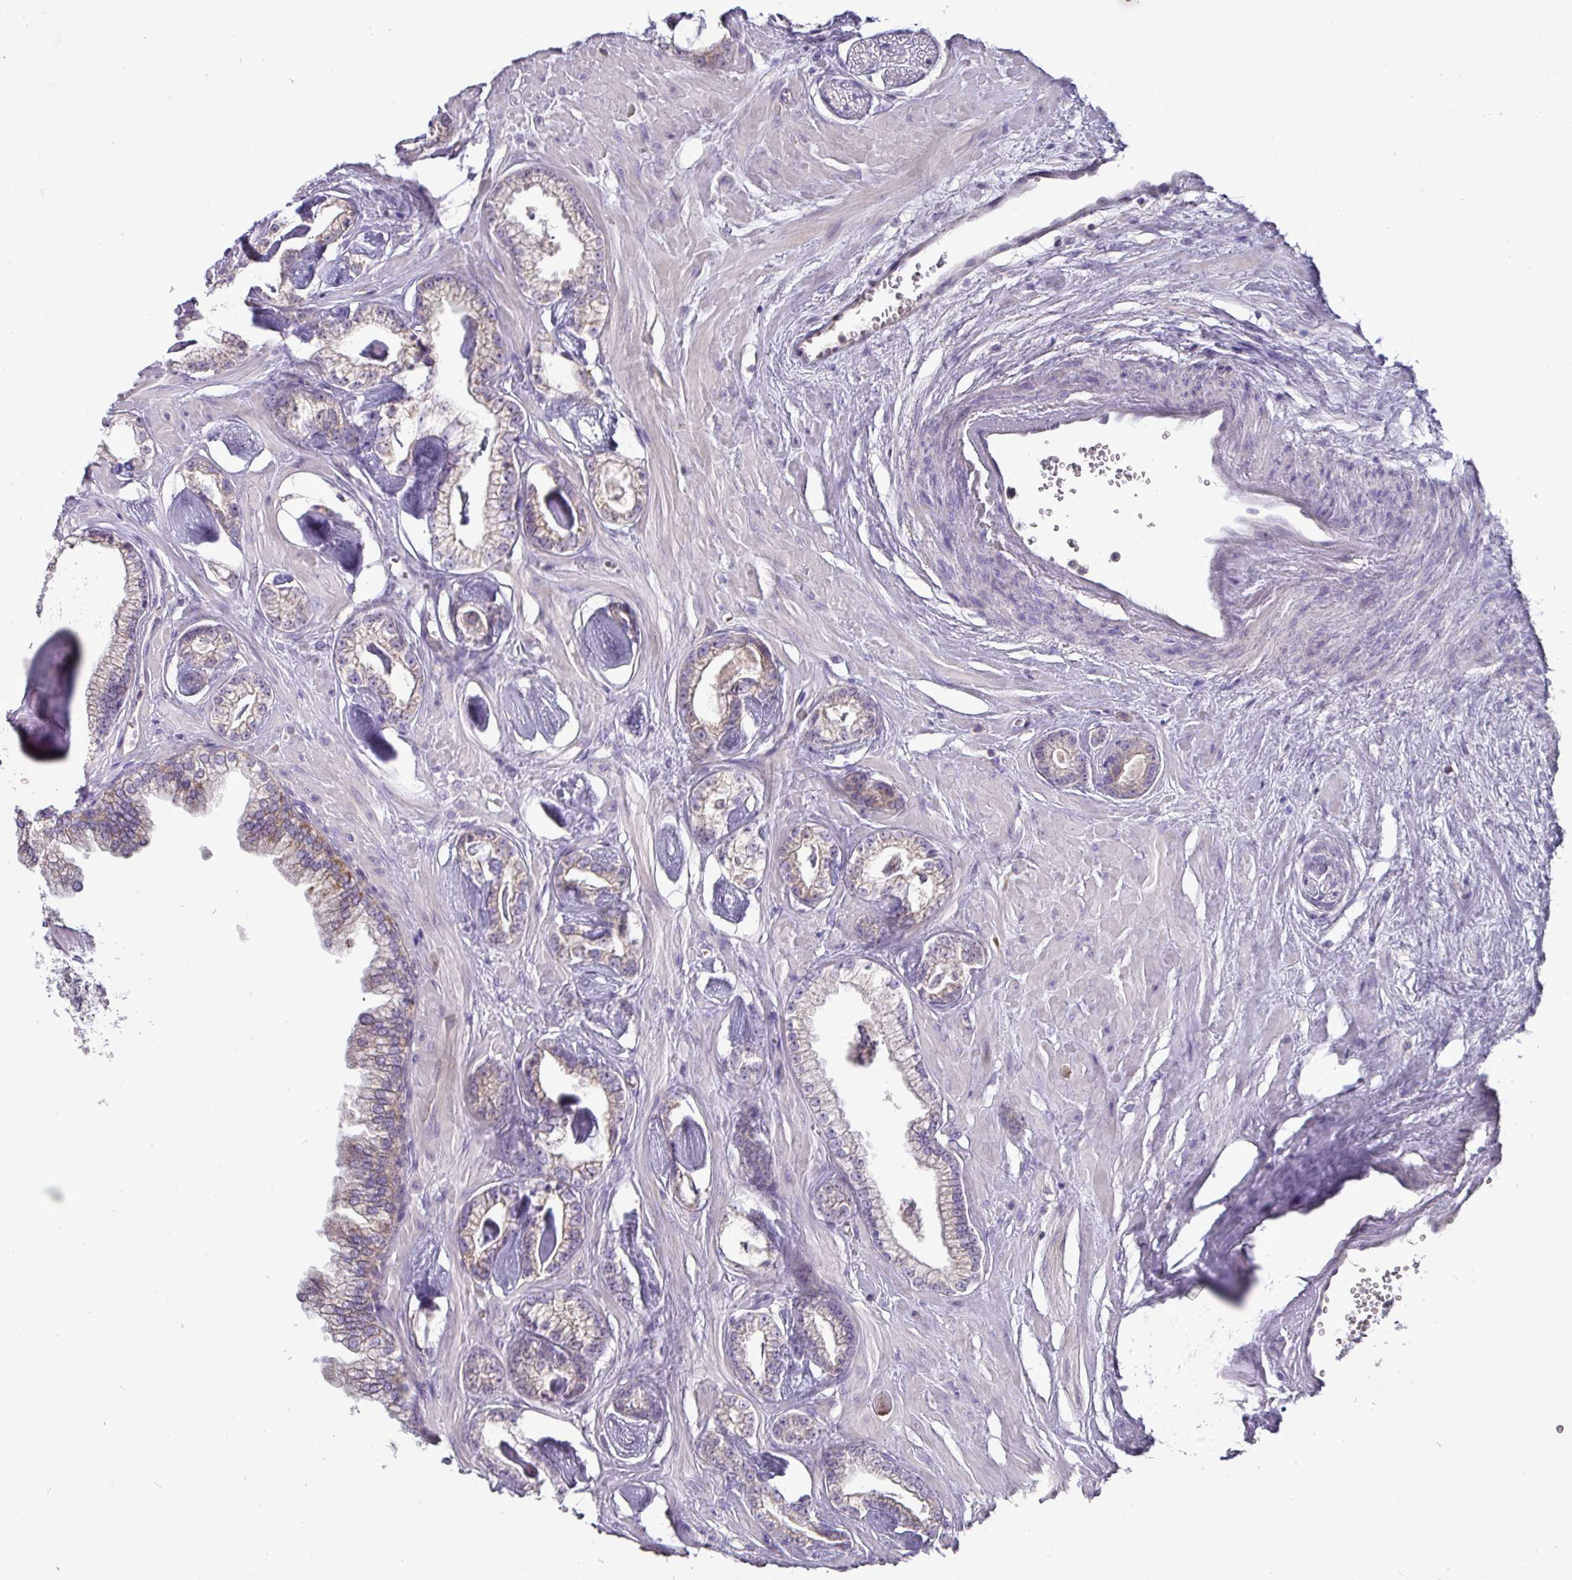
{"staining": {"intensity": "weak", "quantity": "<25%", "location": "cytoplasmic/membranous"}, "tissue": "prostate cancer", "cell_type": "Tumor cells", "image_type": "cancer", "snomed": [{"axis": "morphology", "description": "Adenocarcinoma, Low grade"}, {"axis": "topography", "description": "Prostate"}], "caption": "Protein analysis of prostate cancer shows no significant positivity in tumor cells.", "gene": "TRAPPC1", "patient": {"sex": "male", "age": 60}}